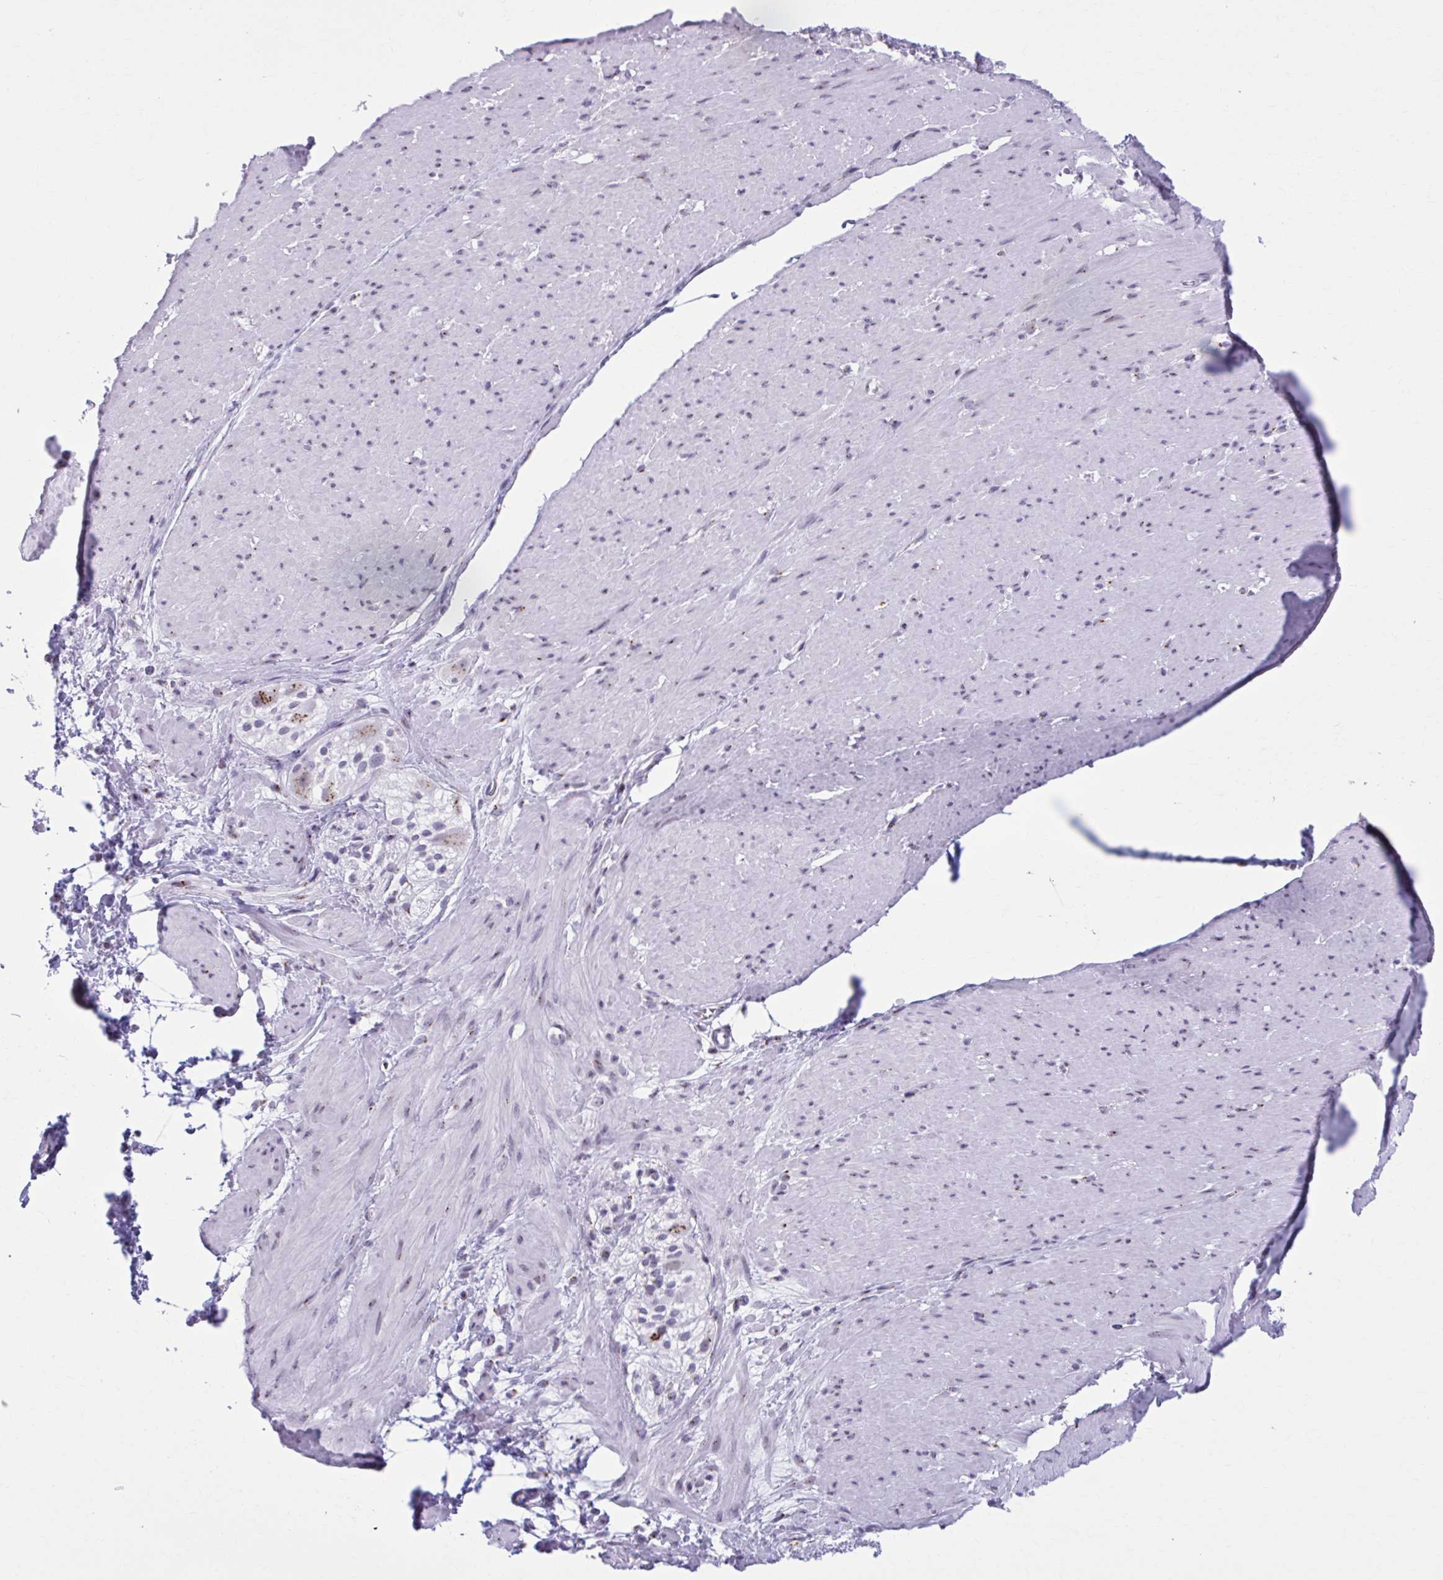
{"staining": {"intensity": "weak", "quantity": "25%-75%", "location": "cytoplasmic/membranous"}, "tissue": "smooth muscle", "cell_type": "Smooth muscle cells", "image_type": "normal", "snomed": [{"axis": "morphology", "description": "Normal tissue, NOS"}, {"axis": "topography", "description": "Smooth muscle"}, {"axis": "topography", "description": "Rectum"}], "caption": "A brown stain shows weak cytoplasmic/membranous staining of a protein in smooth muscle cells of unremarkable human smooth muscle.", "gene": "ZNF682", "patient": {"sex": "male", "age": 53}}